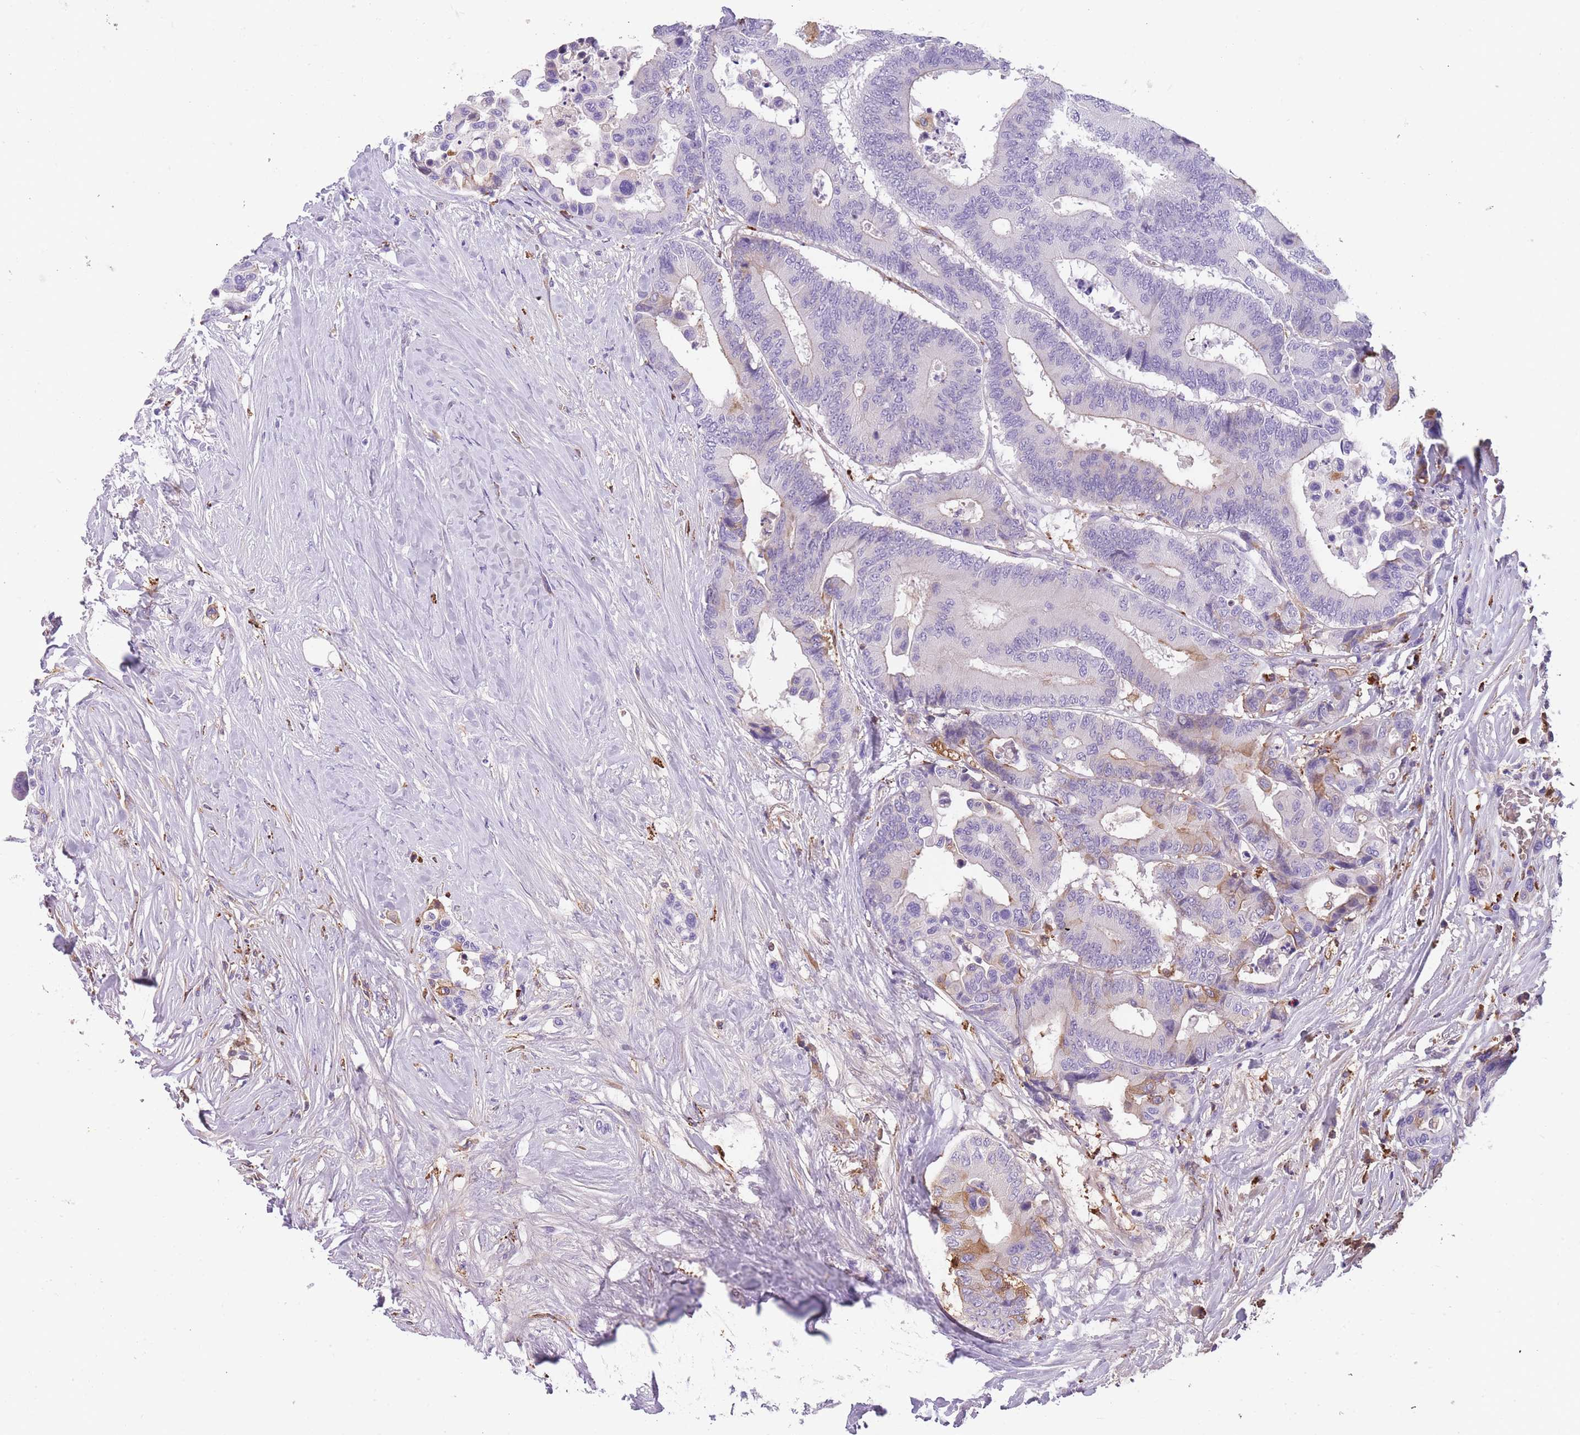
{"staining": {"intensity": "weak", "quantity": "<25%", "location": "cytoplasmic/membranous"}, "tissue": "colorectal cancer", "cell_type": "Tumor cells", "image_type": "cancer", "snomed": [{"axis": "morphology", "description": "Normal tissue, NOS"}, {"axis": "morphology", "description": "Adenocarcinoma, NOS"}, {"axis": "topography", "description": "Colon"}], "caption": "Protein analysis of adenocarcinoma (colorectal) displays no significant staining in tumor cells.", "gene": "GNAT1", "patient": {"sex": "male", "age": 82}}